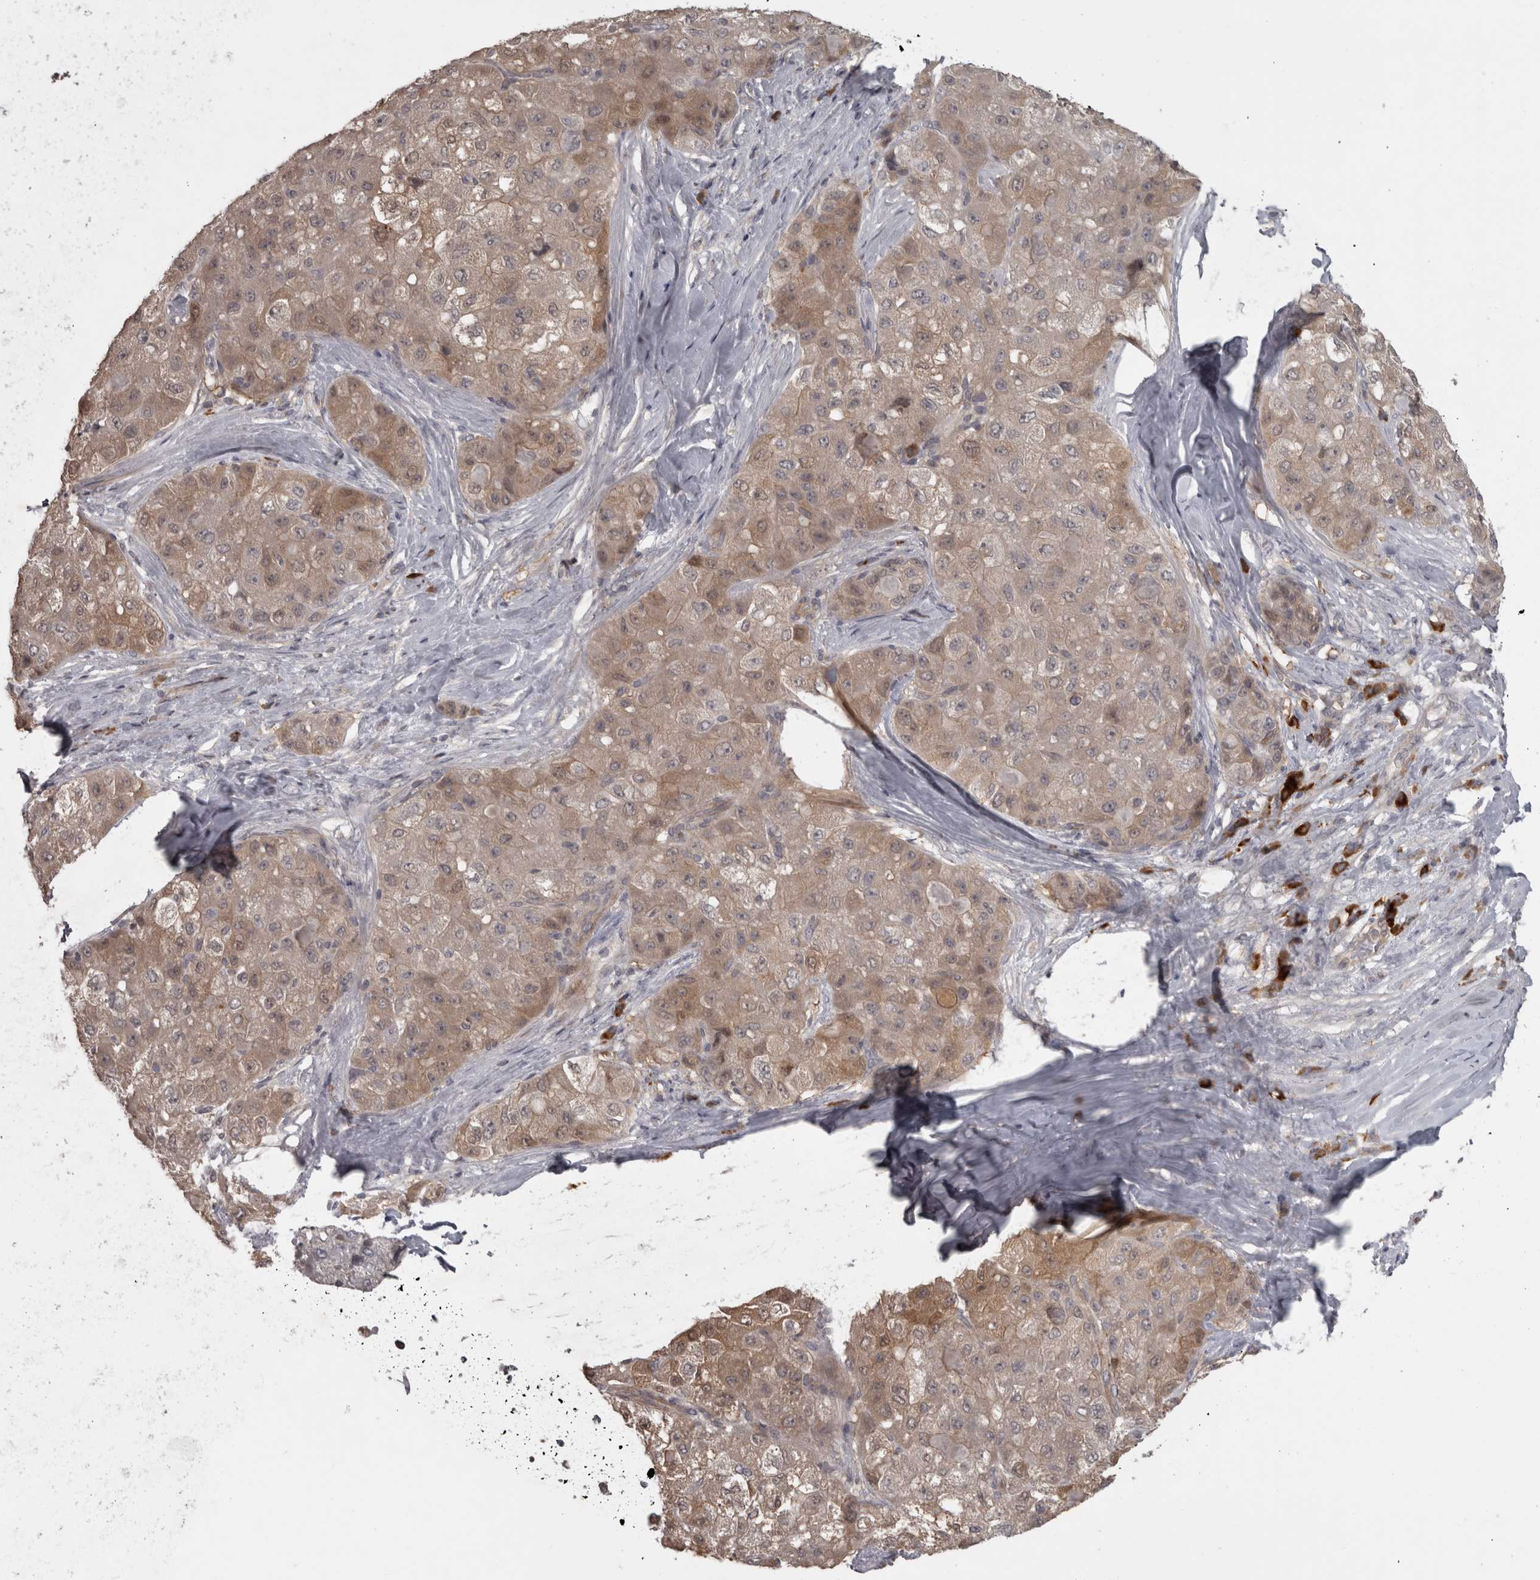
{"staining": {"intensity": "weak", "quantity": "25%-75%", "location": "cytoplasmic/membranous"}, "tissue": "liver cancer", "cell_type": "Tumor cells", "image_type": "cancer", "snomed": [{"axis": "morphology", "description": "Carcinoma, Hepatocellular, NOS"}, {"axis": "topography", "description": "Liver"}], "caption": "An IHC image of neoplastic tissue is shown. Protein staining in brown highlights weak cytoplasmic/membranous positivity in liver hepatocellular carcinoma within tumor cells.", "gene": "SLCO5A1", "patient": {"sex": "male", "age": 80}}